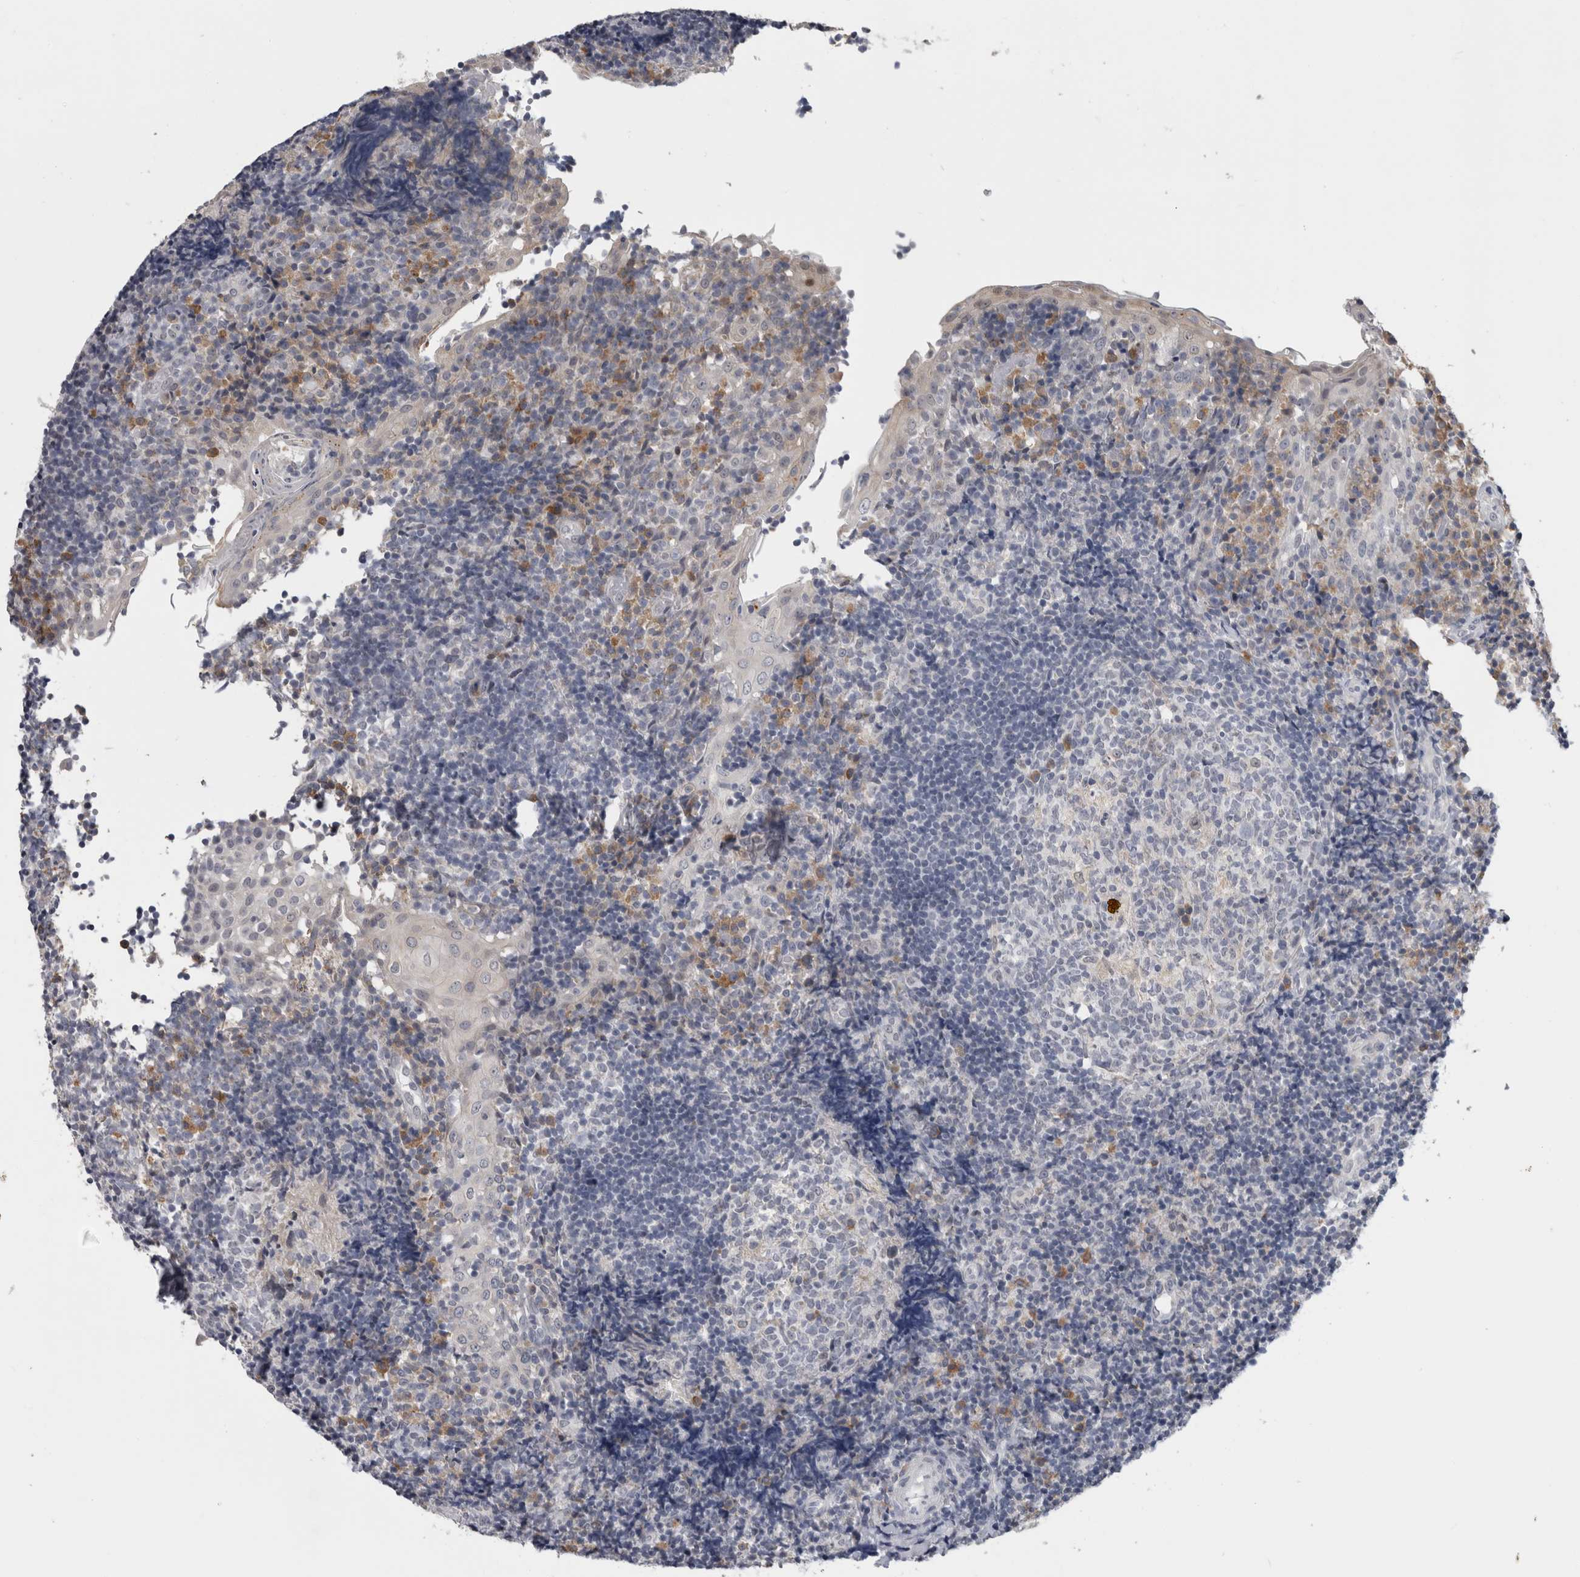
{"staining": {"intensity": "negative", "quantity": "none", "location": "none"}, "tissue": "tonsil", "cell_type": "Germinal center cells", "image_type": "normal", "snomed": [{"axis": "morphology", "description": "Normal tissue, NOS"}, {"axis": "topography", "description": "Tonsil"}], "caption": "IHC micrograph of unremarkable human tonsil stained for a protein (brown), which shows no expression in germinal center cells. Nuclei are stained in blue.", "gene": "TMEM242", "patient": {"sex": "female", "age": 40}}